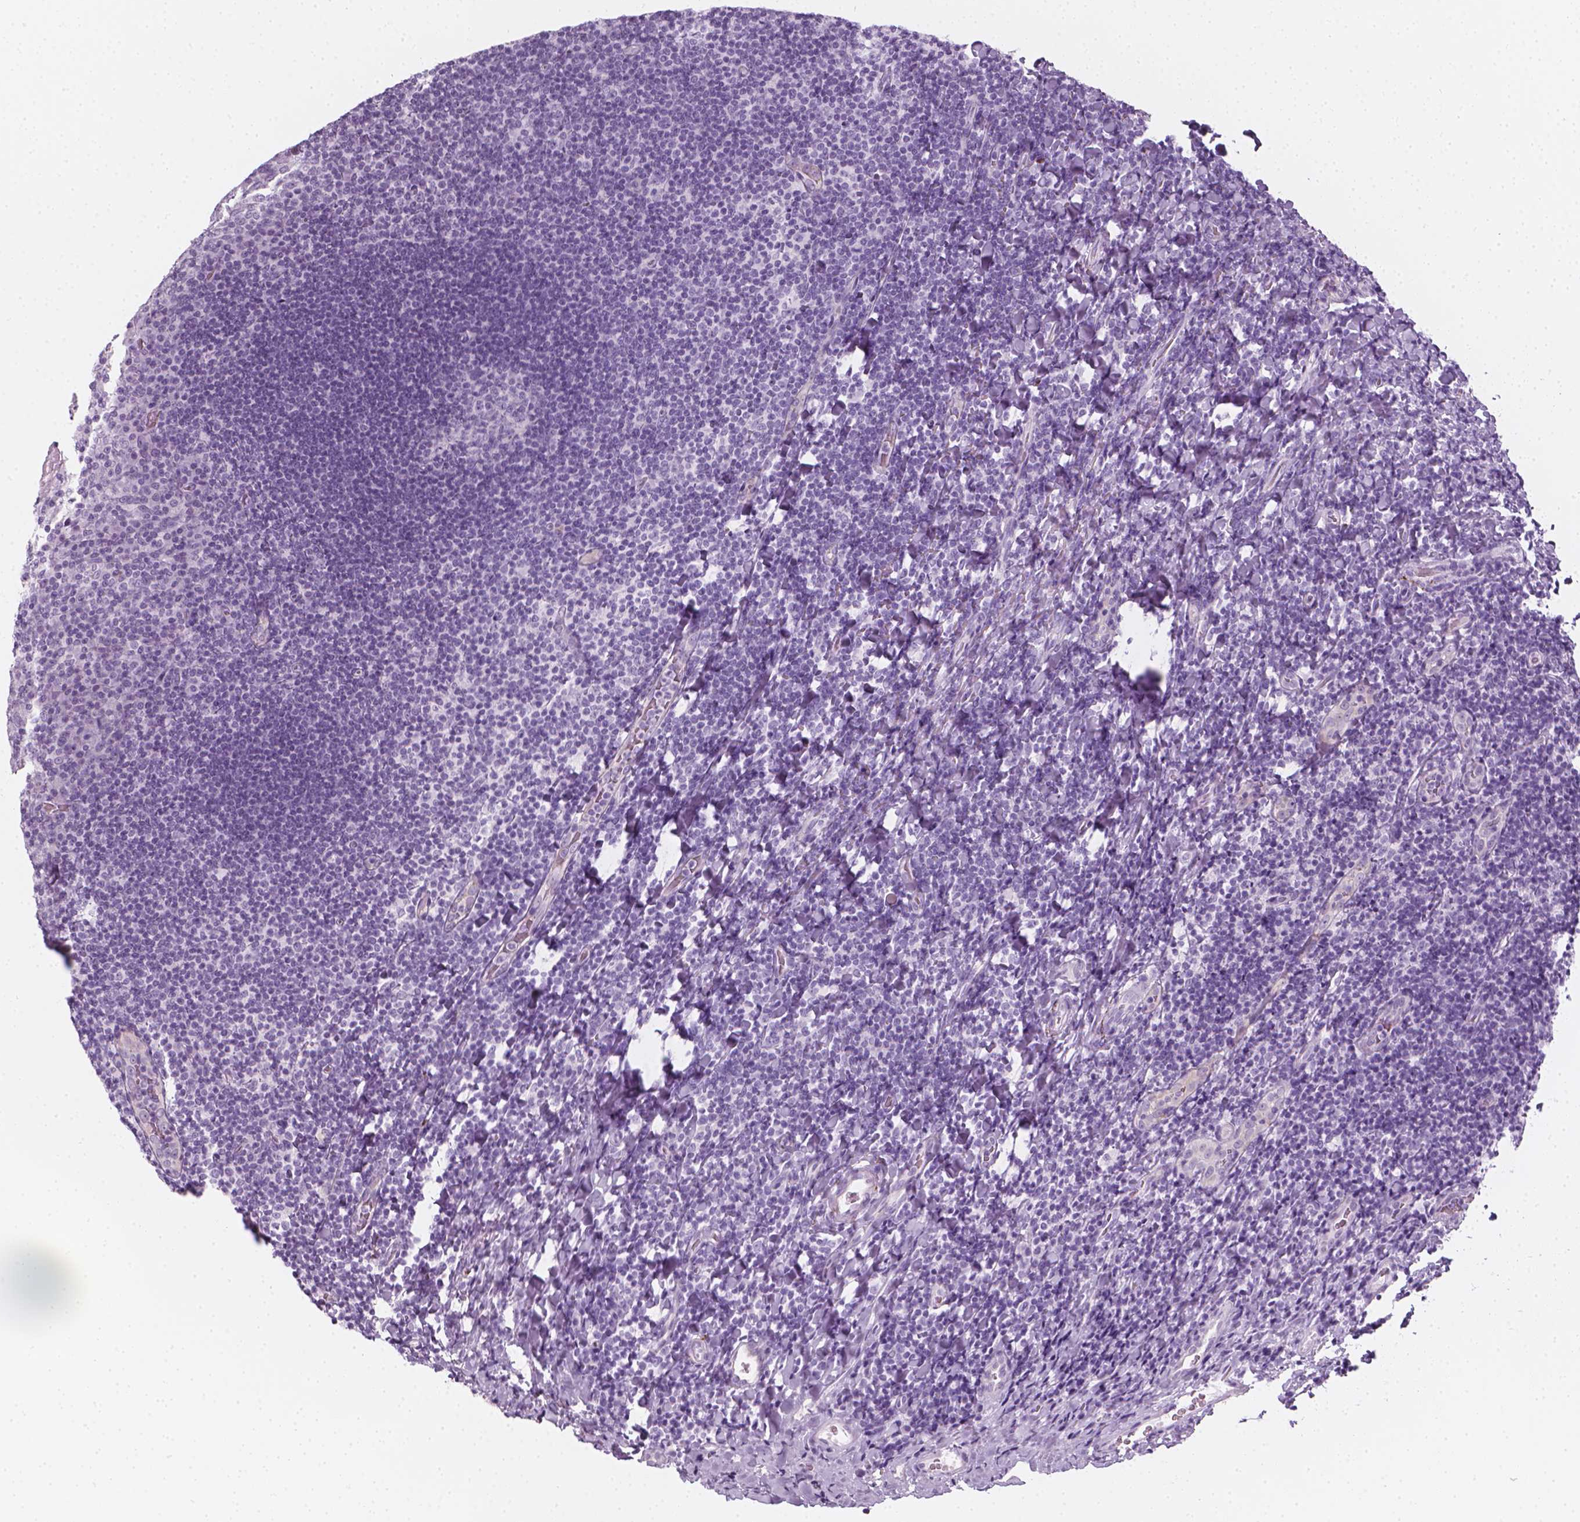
{"staining": {"intensity": "negative", "quantity": "none", "location": "none"}, "tissue": "tonsil", "cell_type": "Germinal center cells", "image_type": "normal", "snomed": [{"axis": "morphology", "description": "Normal tissue, NOS"}, {"axis": "topography", "description": "Tonsil"}], "caption": "Protein analysis of normal tonsil shows no significant expression in germinal center cells.", "gene": "SCG3", "patient": {"sex": "male", "age": 17}}